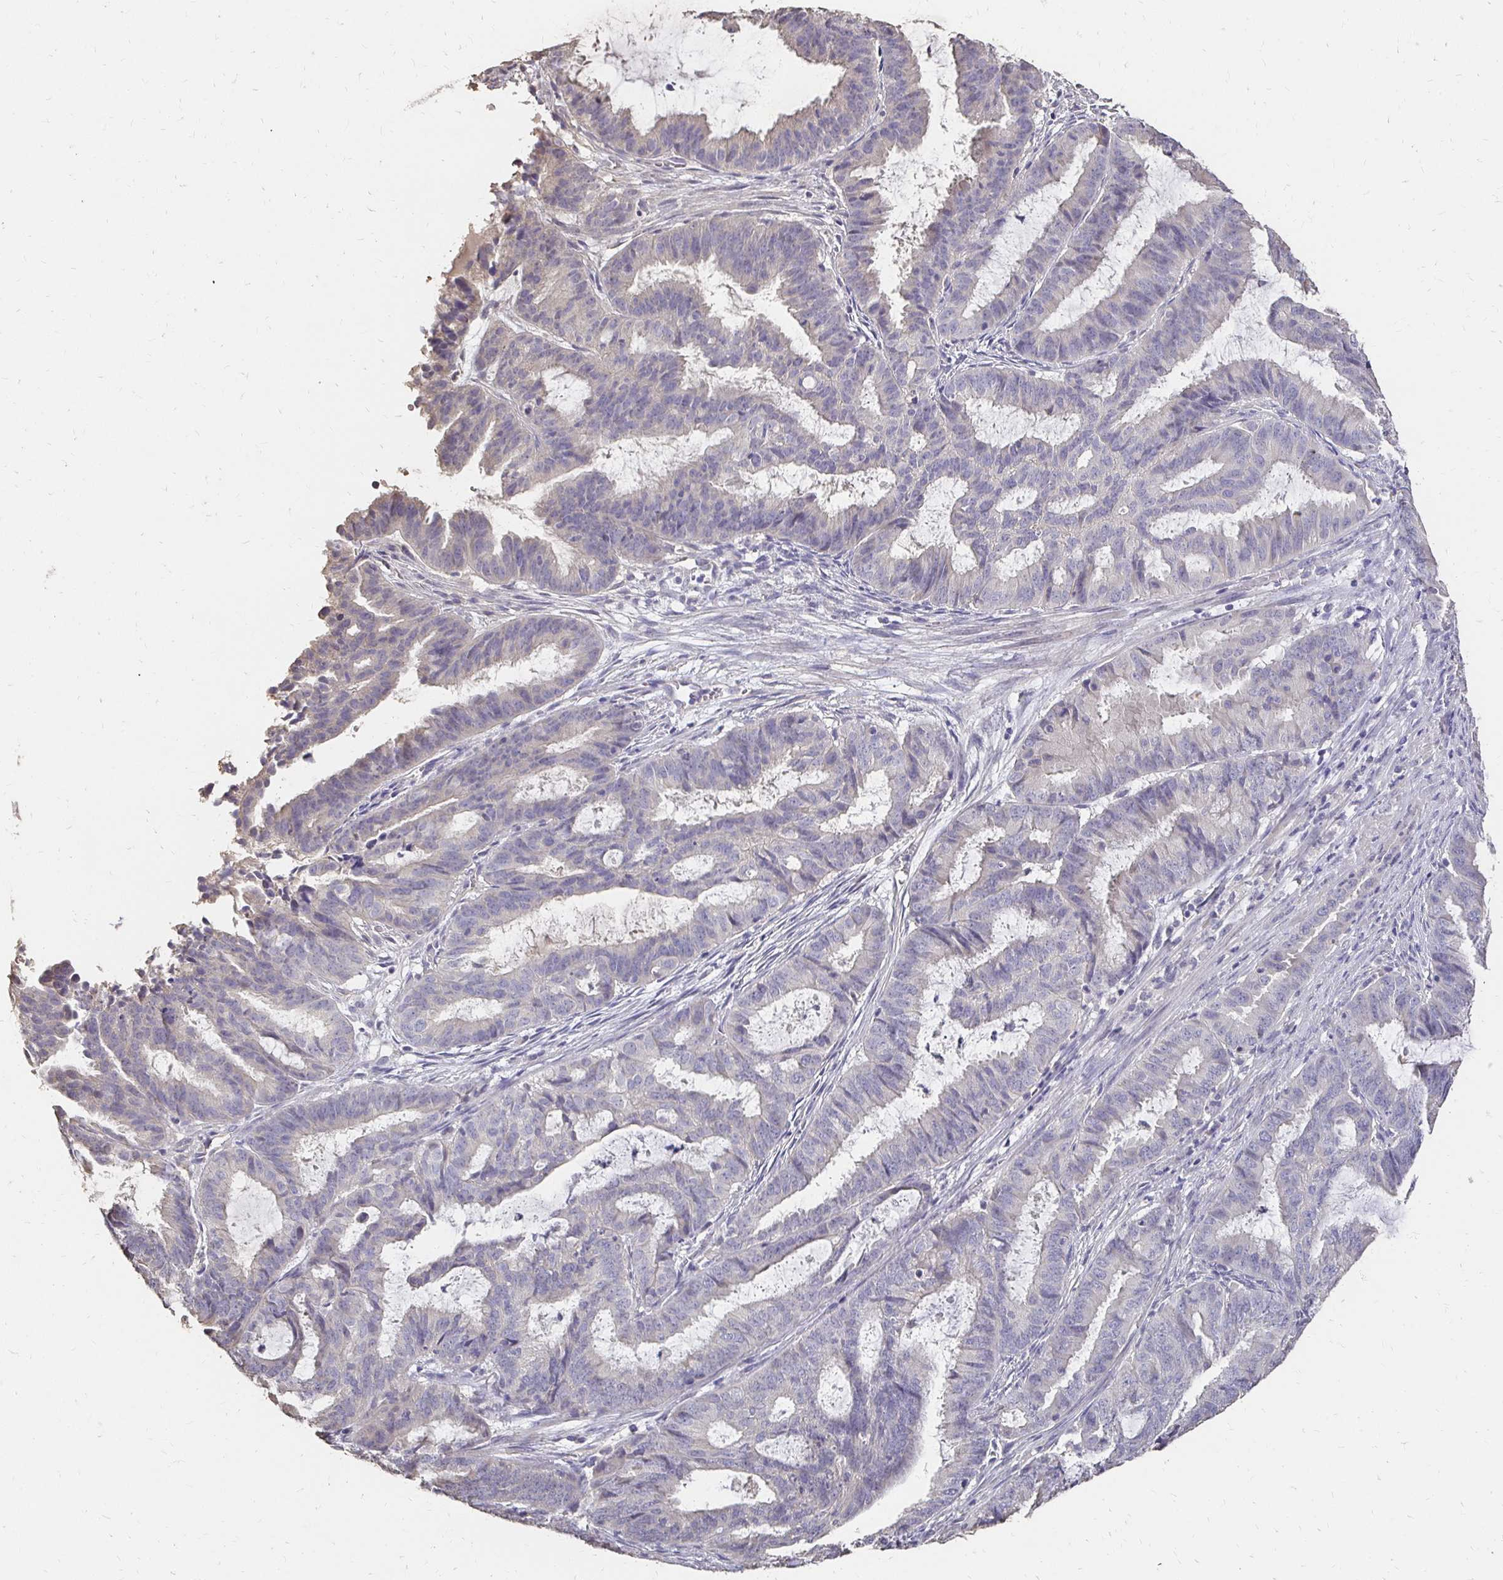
{"staining": {"intensity": "negative", "quantity": "none", "location": "none"}, "tissue": "endometrial cancer", "cell_type": "Tumor cells", "image_type": "cancer", "snomed": [{"axis": "morphology", "description": "Adenocarcinoma, NOS"}, {"axis": "topography", "description": "Endometrium"}], "caption": "Tumor cells are negative for brown protein staining in endometrial cancer.", "gene": "UGT1A6", "patient": {"sex": "female", "age": 51}}